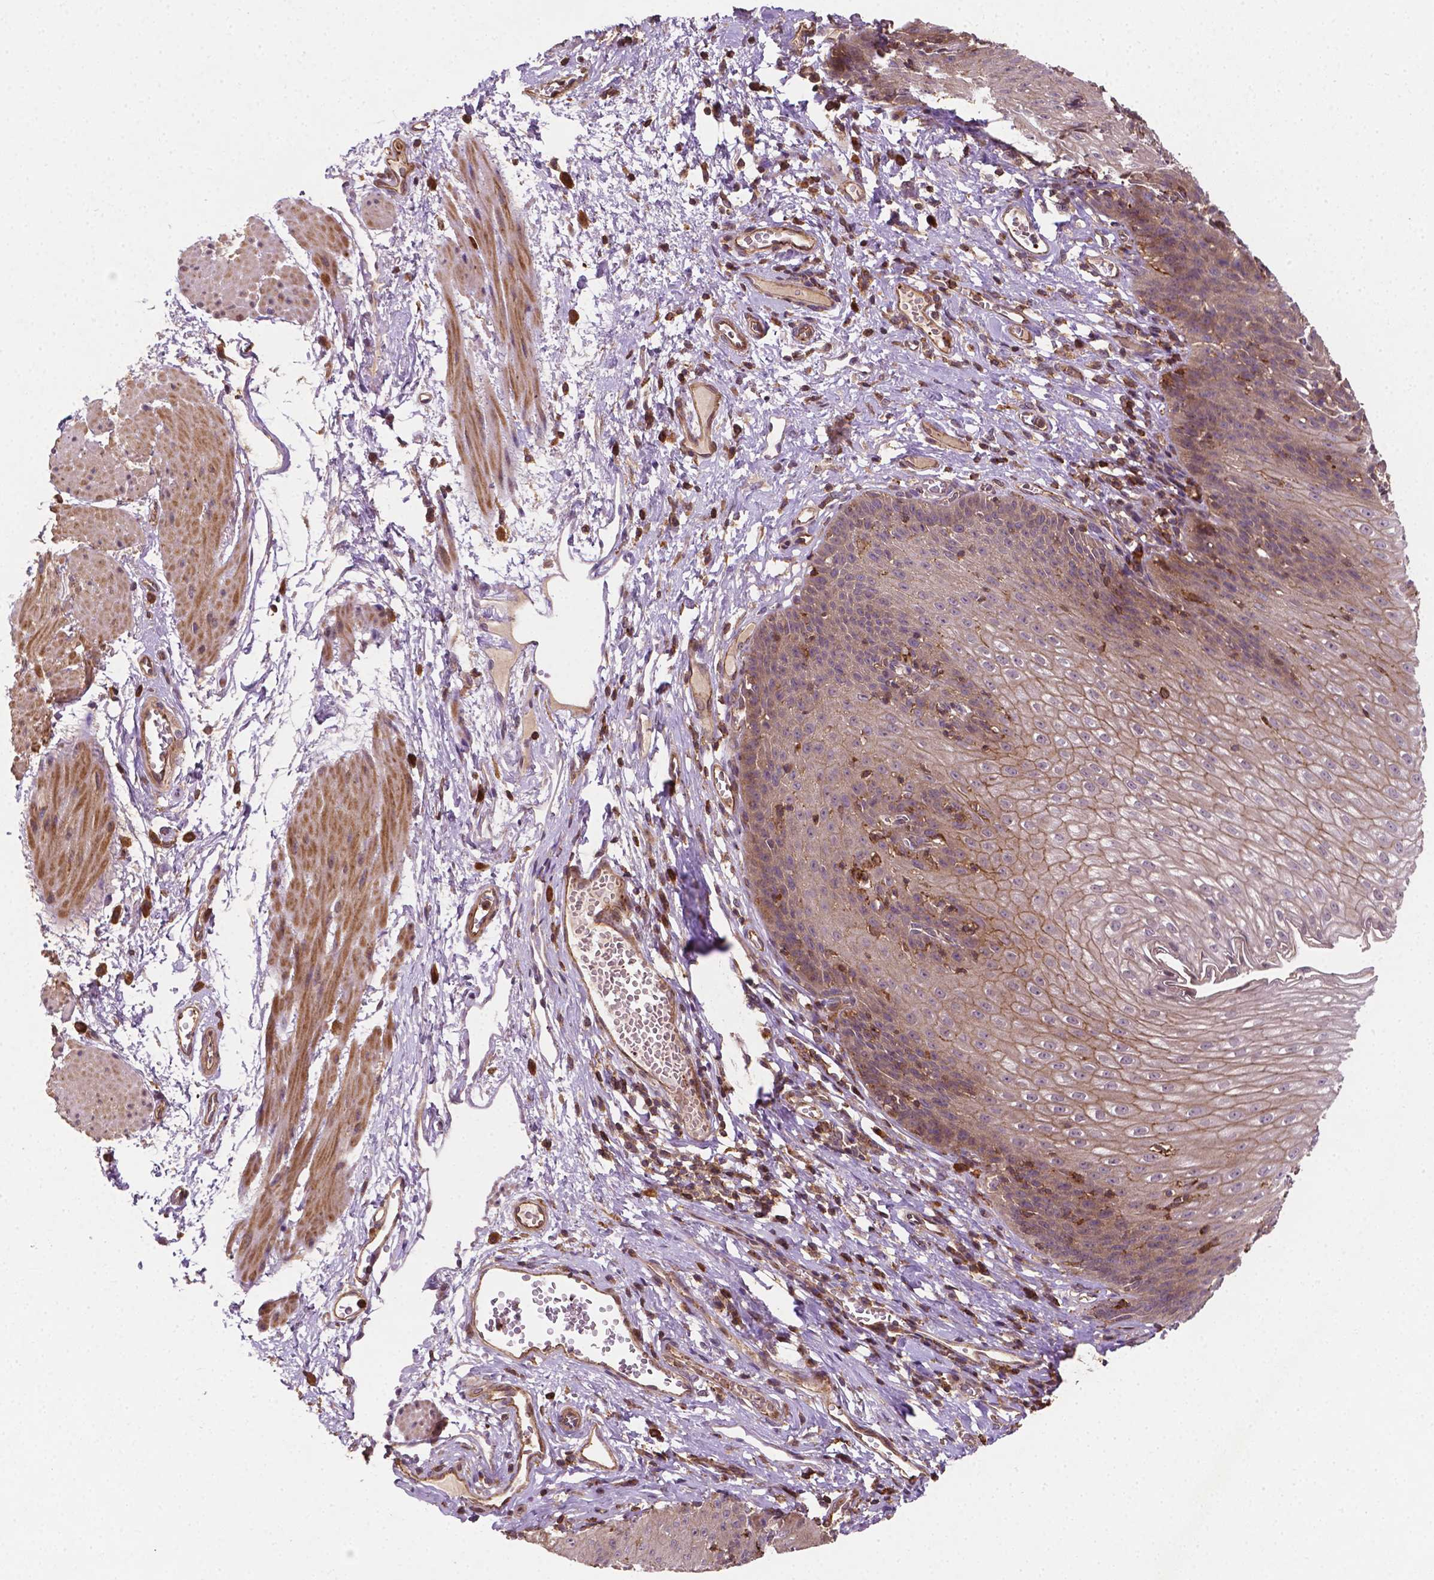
{"staining": {"intensity": "moderate", "quantity": "25%-75%", "location": "cytoplasmic/membranous"}, "tissue": "esophagus", "cell_type": "Squamous epithelial cells", "image_type": "normal", "snomed": [{"axis": "morphology", "description": "Normal tissue, NOS"}, {"axis": "topography", "description": "Esophagus"}], "caption": "An immunohistochemistry (IHC) image of unremarkable tissue is shown. Protein staining in brown highlights moderate cytoplasmic/membranous positivity in esophagus within squamous epithelial cells.", "gene": "ZMYND19", "patient": {"sex": "male", "age": 72}}